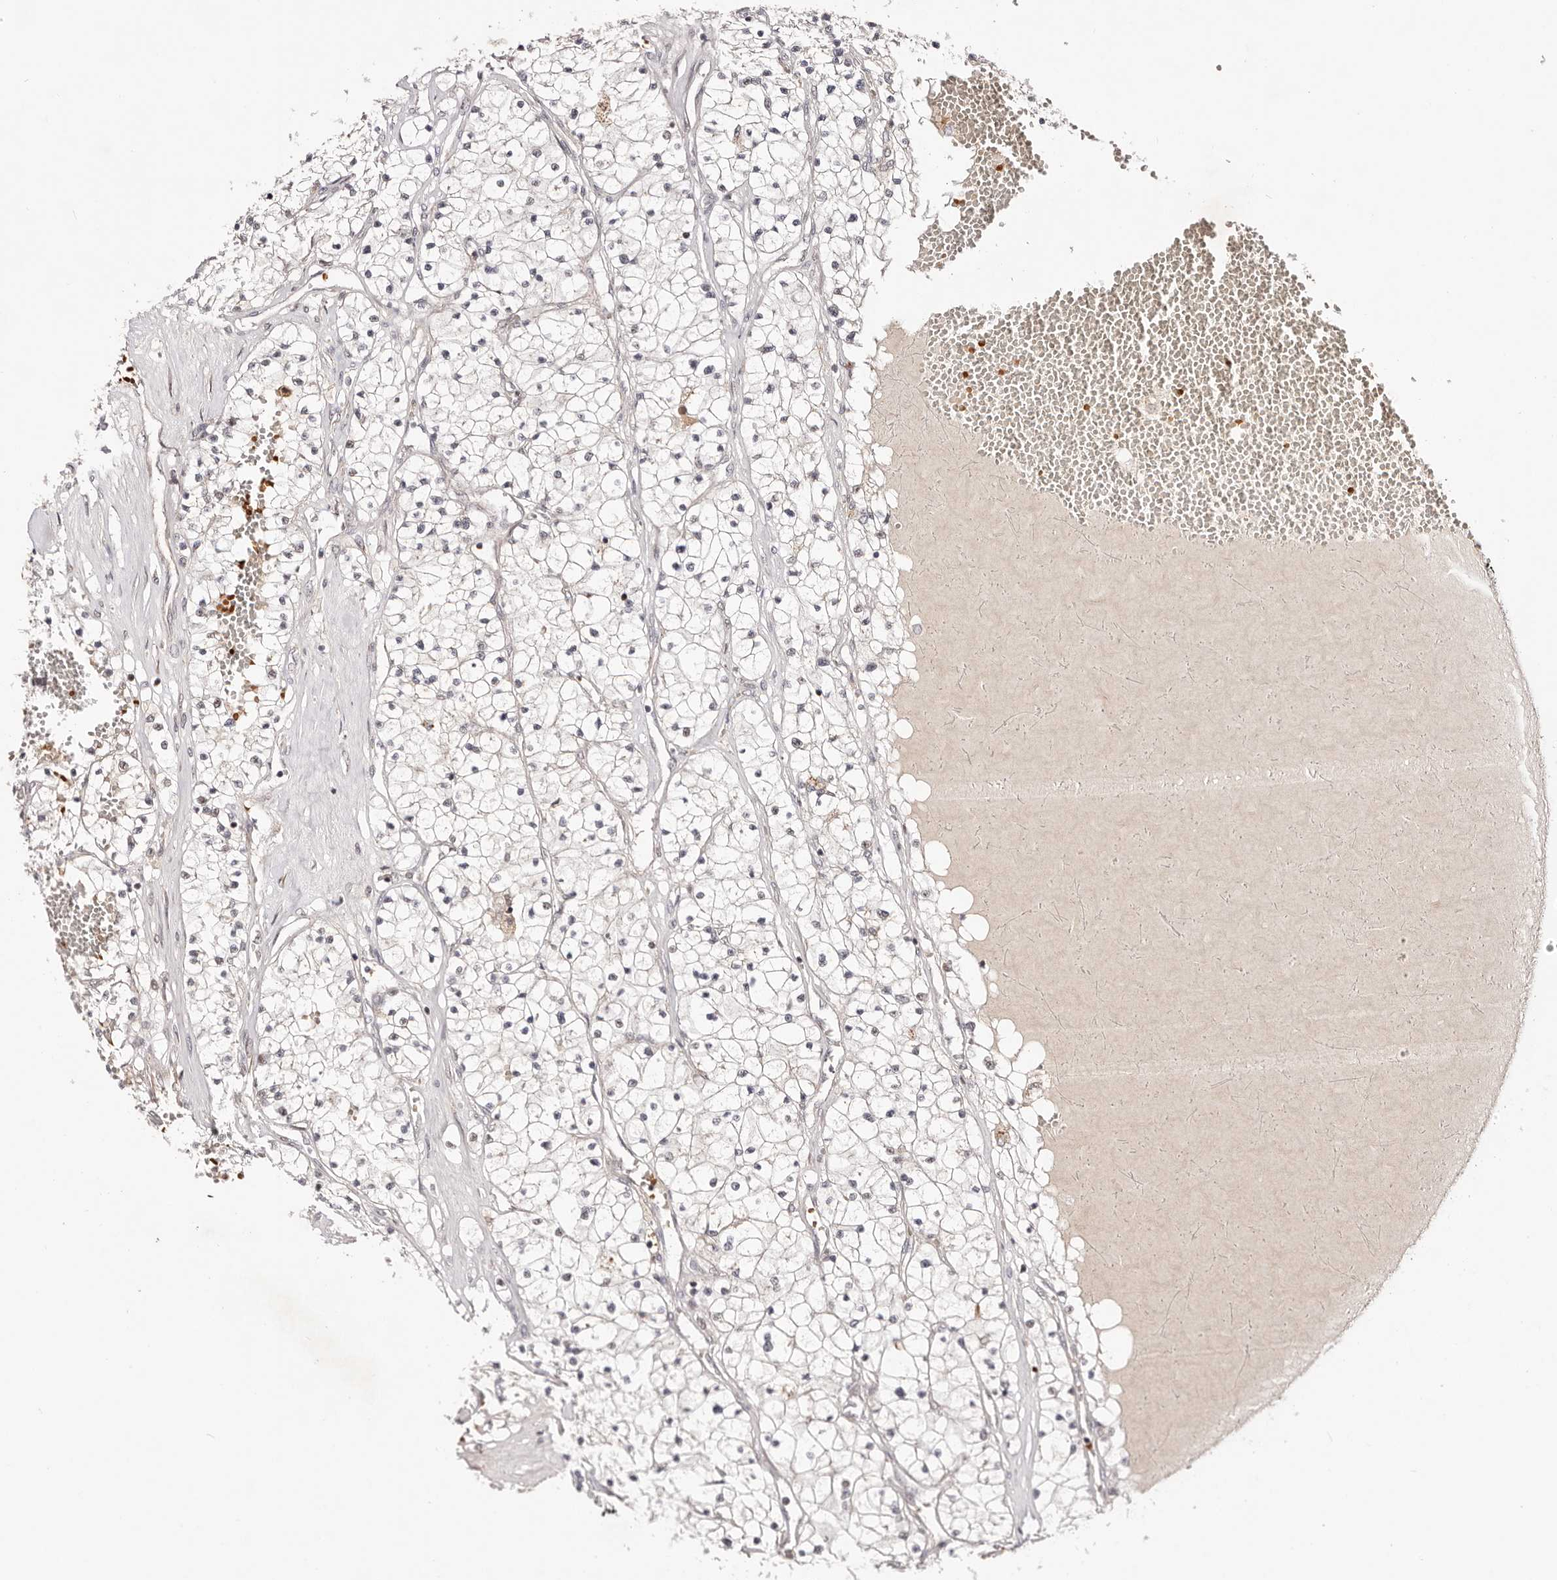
{"staining": {"intensity": "negative", "quantity": "none", "location": "none"}, "tissue": "renal cancer", "cell_type": "Tumor cells", "image_type": "cancer", "snomed": [{"axis": "morphology", "description": "Normal tissue, NOS"}, {"axis": "morphology", "description": "Adenocarcinoma, NOS"}, {"axis": "topography", "description": "Kidney"}], "caption": "Human renal adenocarcinoma stained for a protein using immunohistochemistry exhibits no positivity in tumor cells.", "gene": "WRN", "patient": {"sex": "male", "age": 68}}